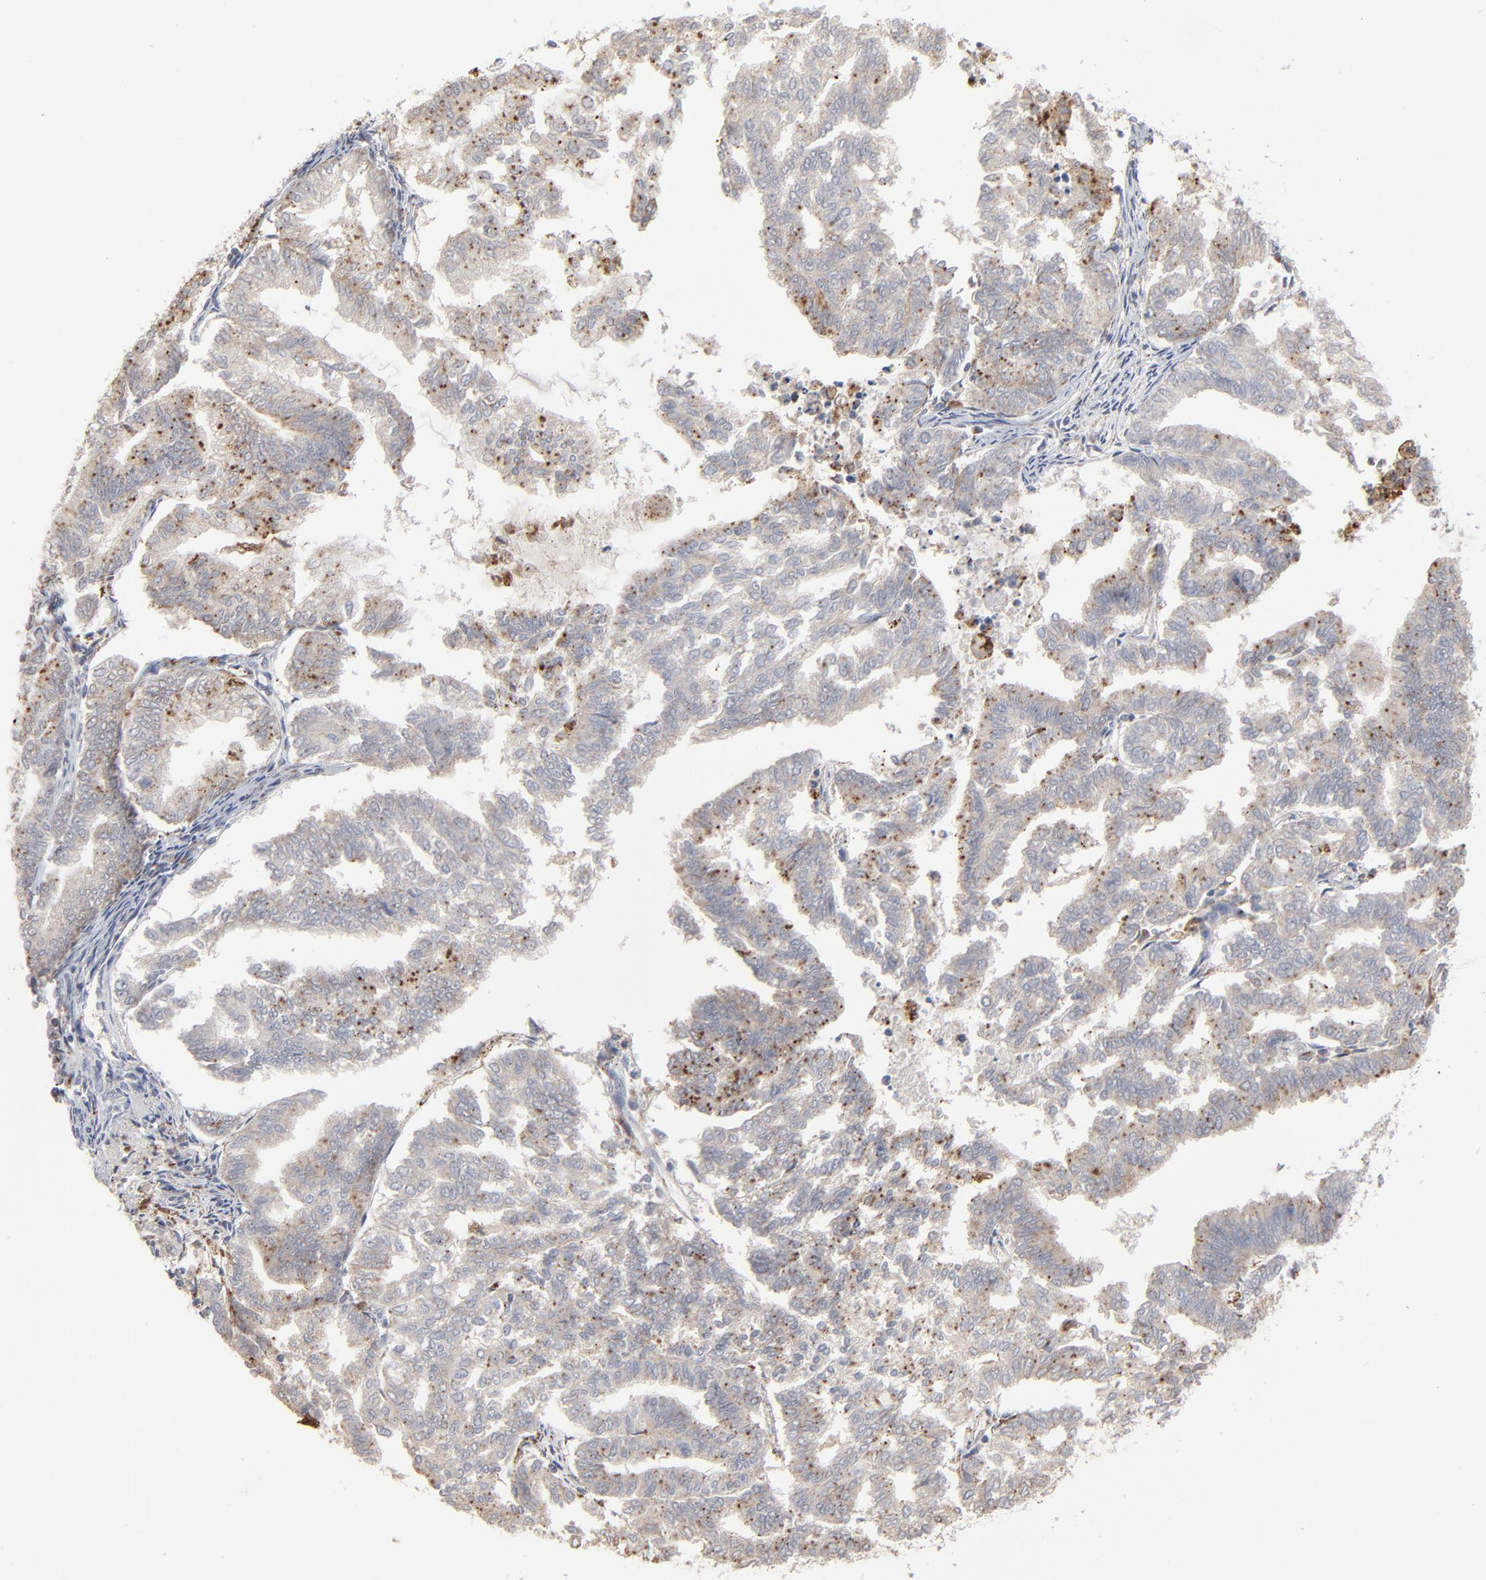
{"staining": {"intensity": "weak", "quantity": "25%-75%", "location": "cytoplasmic/membranous"}, "tissue": "endometrial cancer", "cell_type": "Tumor cells", "image_type": "cancer", "snomed": [{"axis": "morphology", "description": "Adenocarcinoma, NOS"}, {"axis": "topography", "description": "Endometrium"}], "caption": "Endometrial cancer (adenocarcinoma) was stained to show a protein in brown. There is low levels of weak cytoplasmic/membranous positivity in about 25%-75% of tumor cells. (brown staining indicates protein expression, while blue staining denotes nuclei).", "gene": "POMT2", "patient": {"sex": "female", "age": 79}}